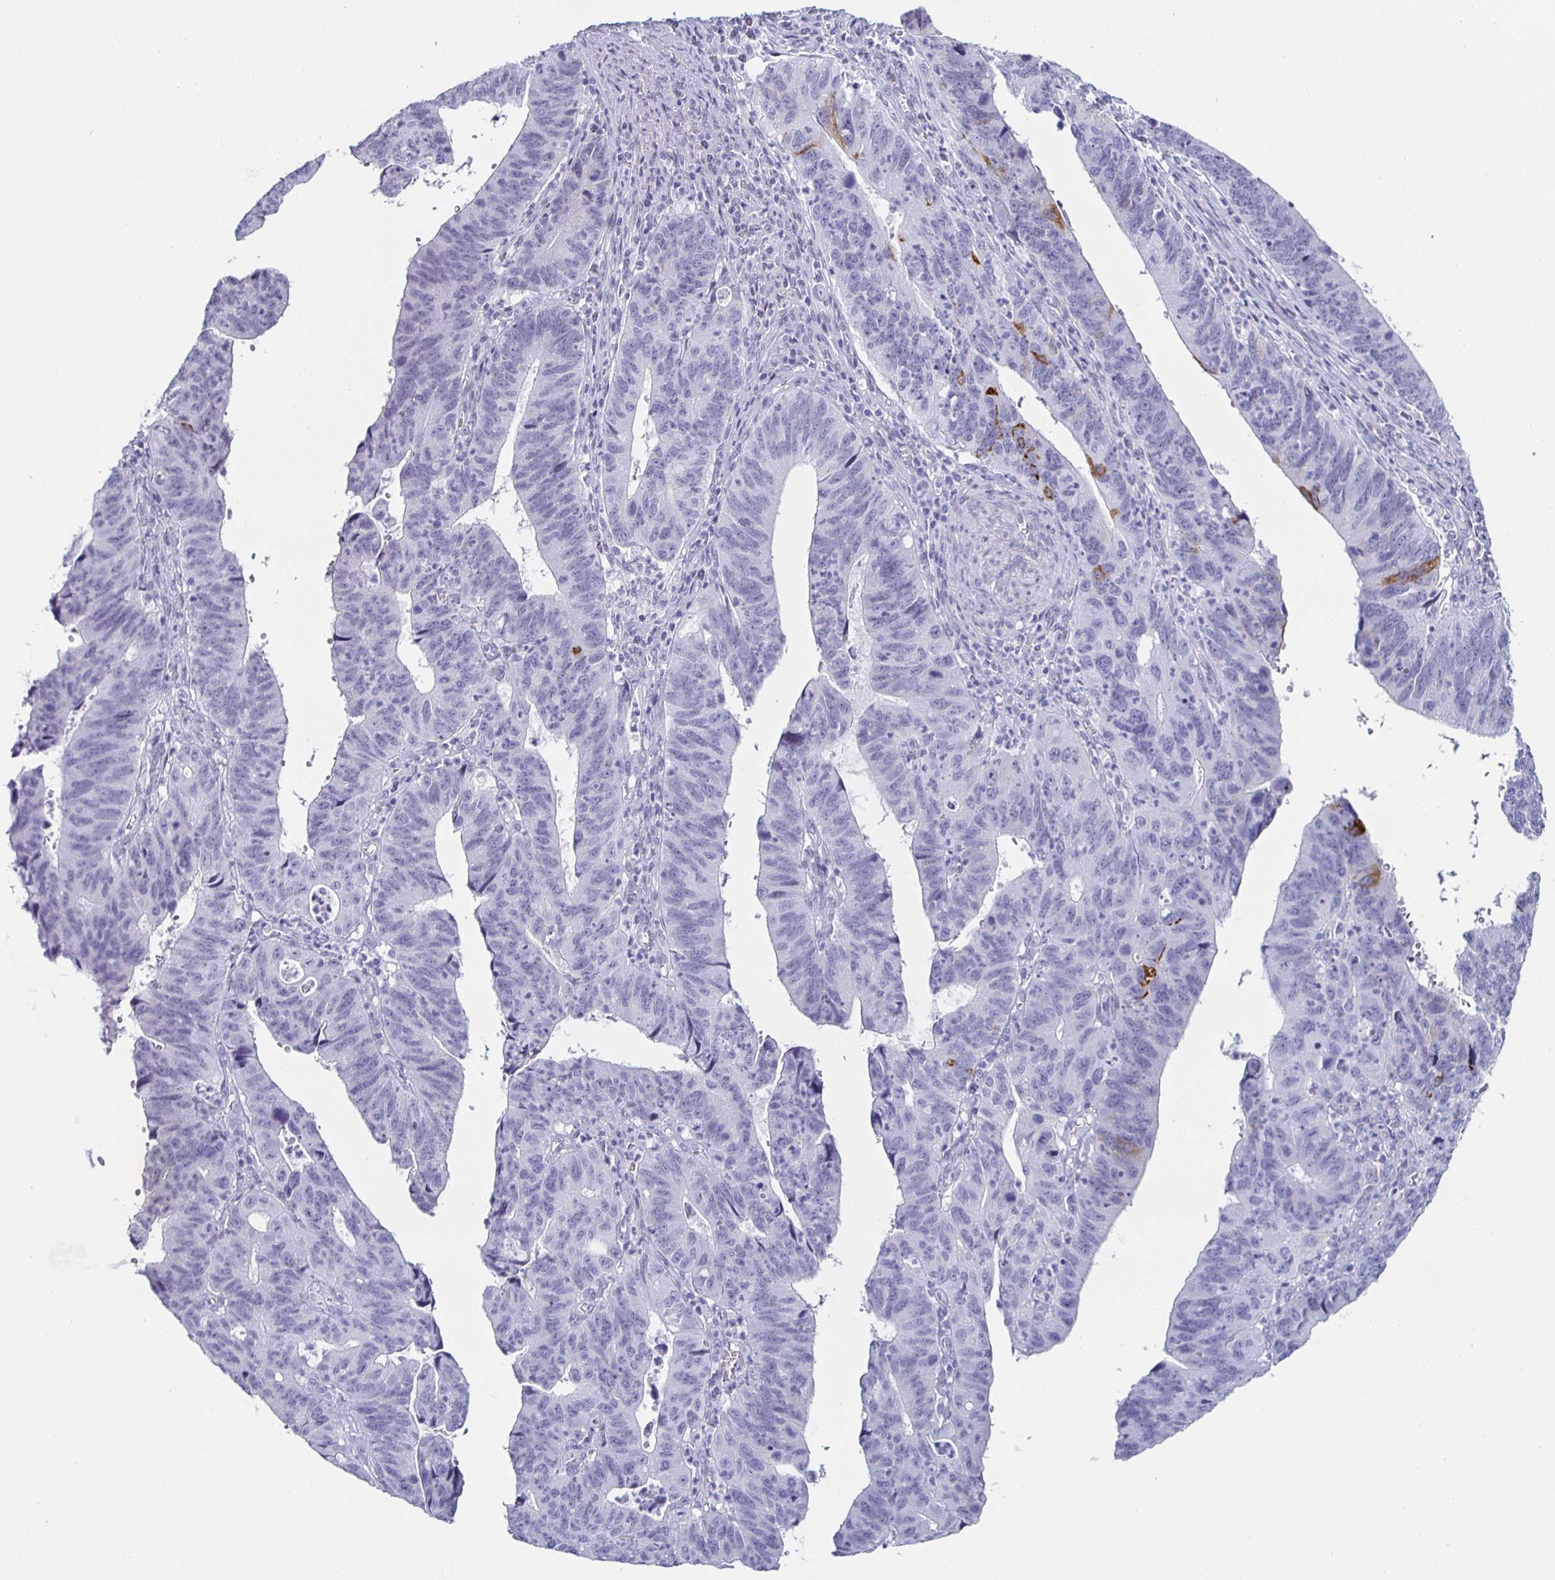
{"staining": {"intensity": "moderate", "quantity": "<25%", "location": "cytoplasmic/membranous"}, "tissue": "stomach cancer", "cell_type": "Tumor cells", "image_type": "cancer", "snomed": [{"axis": "morphology", "description": "Adenocarcinoma, NOS"}, {"axis": "topography", "description": "Stomach"}], "caption": "Immunohistochemistry photomicrograph of human adenocarcinoma (stomach) stained for a protein (brown), which demonstrates low levels of moderate cytoplasmic/membranous expression in about <25% of tumor cells.", "gene": "KRT4", "patient": {"sex": "male", "age": 59}}